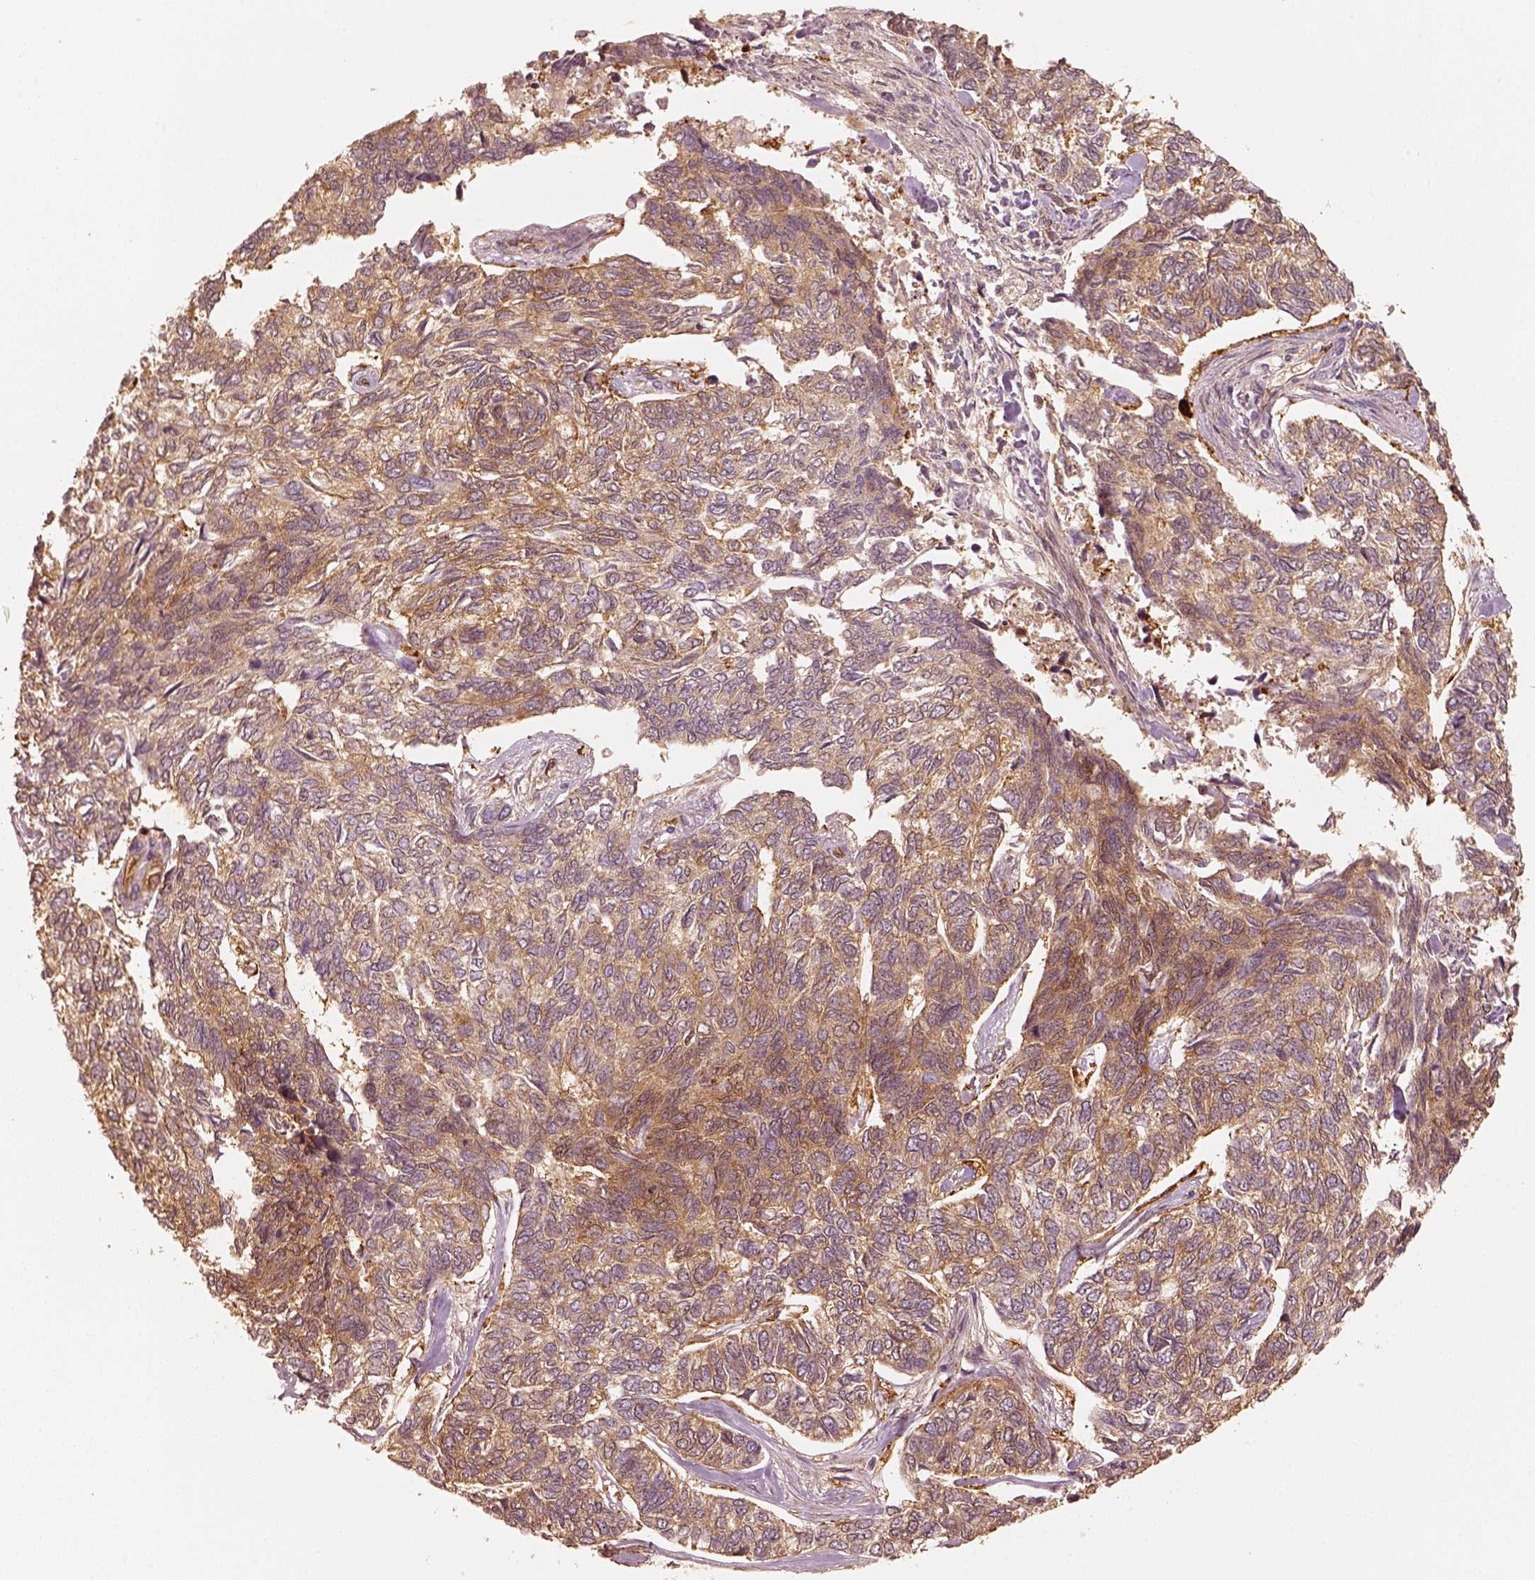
{"staining": {"intensity": "moderate", "quantity": ">75%", "location": "cytoplasmic/membranous"}, "tissue": "skin cancer", "cell_type": "Tumor cells", "image_type": "cancer", "snomed": [{"axis": "morphology", "description": "Basal cell carcinoma"}, {"axis": "topography", "description": "Skin"}], "caption": "Protein staining reveals moderate cytoplasmic/membranous expression in approximately >75% of tumor cells in basal cell carcinoma (skin).", "gene": "FSCN1", "patient": {"sex": "female", "age": 65}}